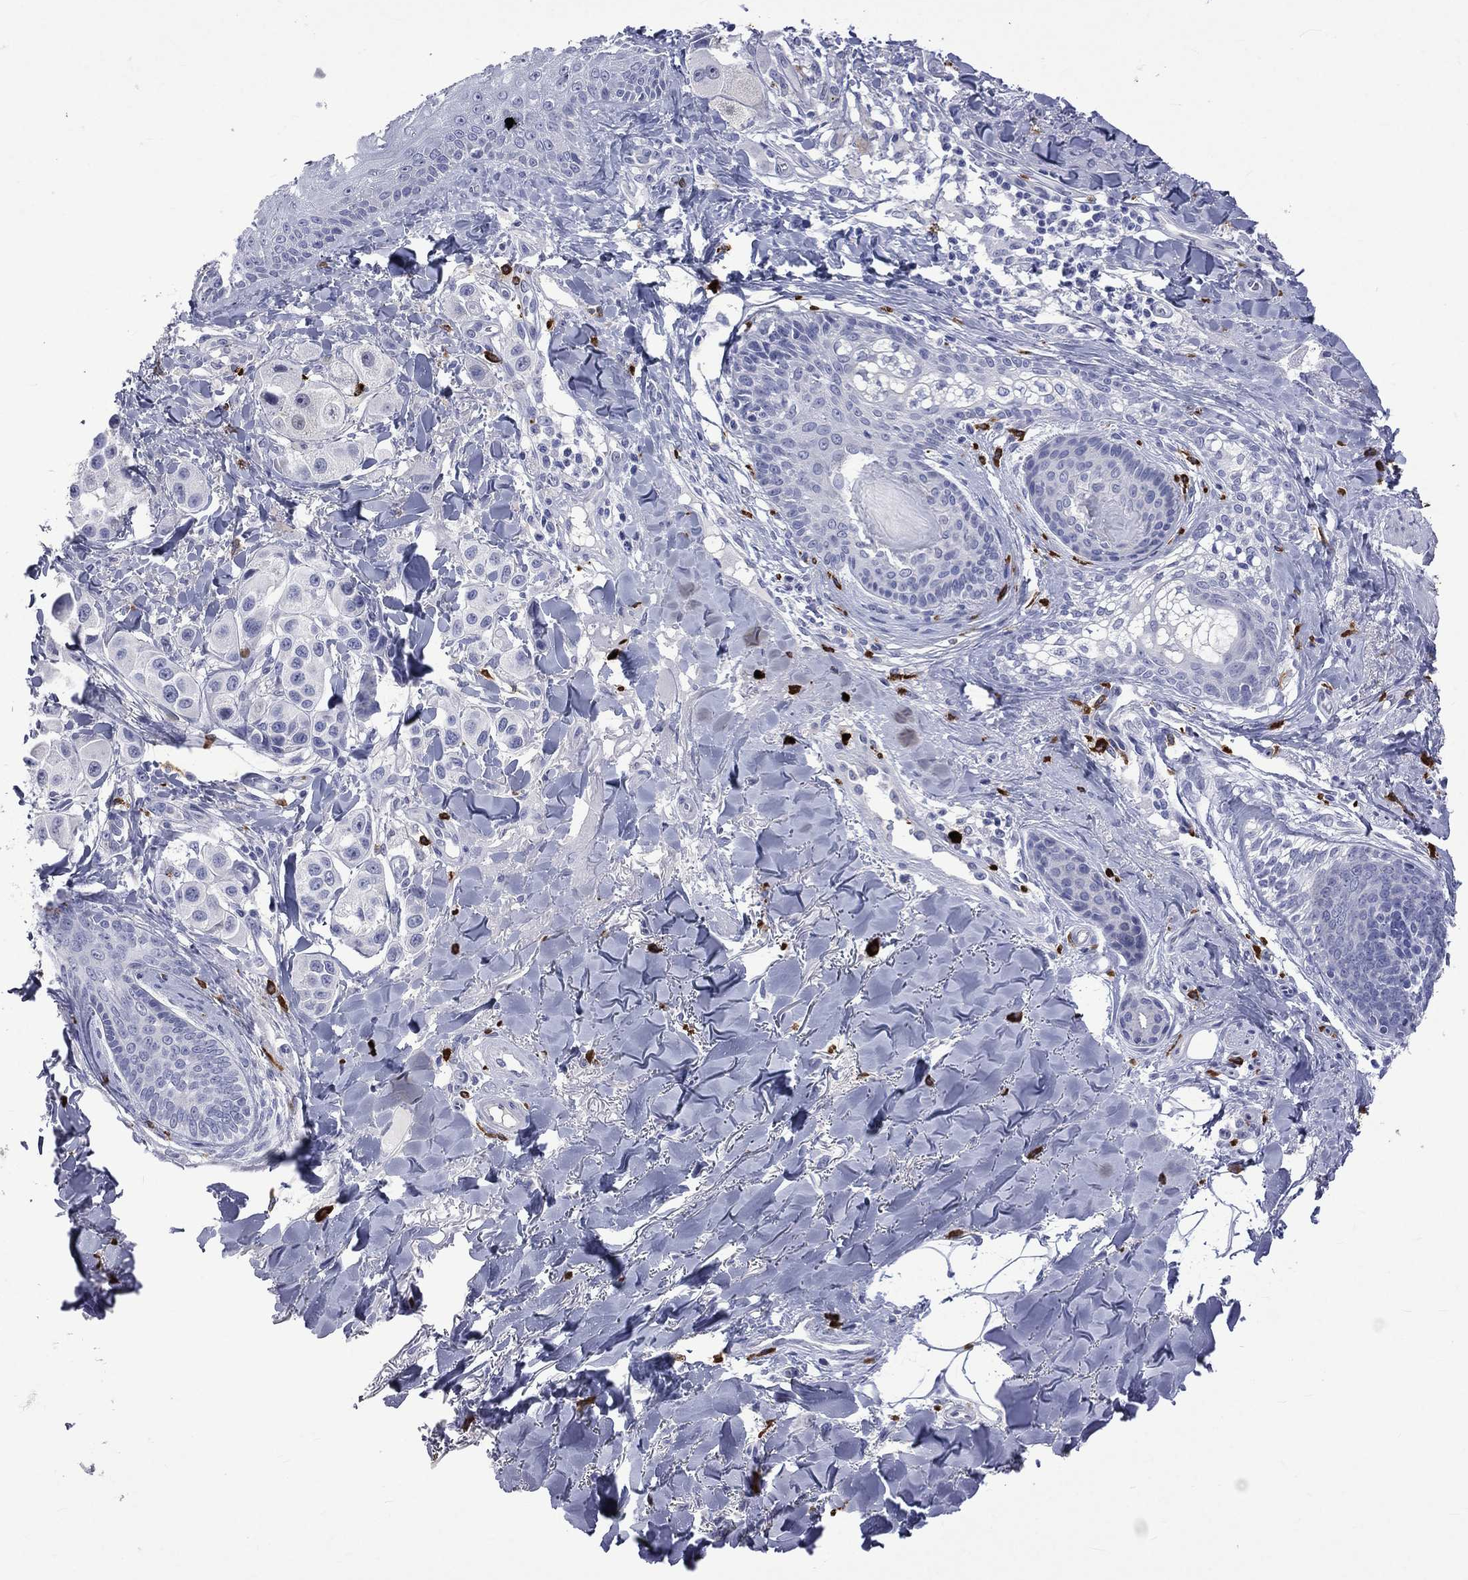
{"staining": {"intensity": "negative", "quantity": "none", "location": "none"}, "tissue": "melanoma", "cell_type": "Tumor cells", "image_type": "cancer", "snomed": [{"axis": "morphology", "description": "Malignant melanoma, NOS"}, {"axis": "topography", "description": "Skin"}], "caption": "Immunohistochemistry of human melanoma demonstrates no positivity in tumor cells.", "gene": "ELANE", "patient": {"sex": "male", "age": 57}}